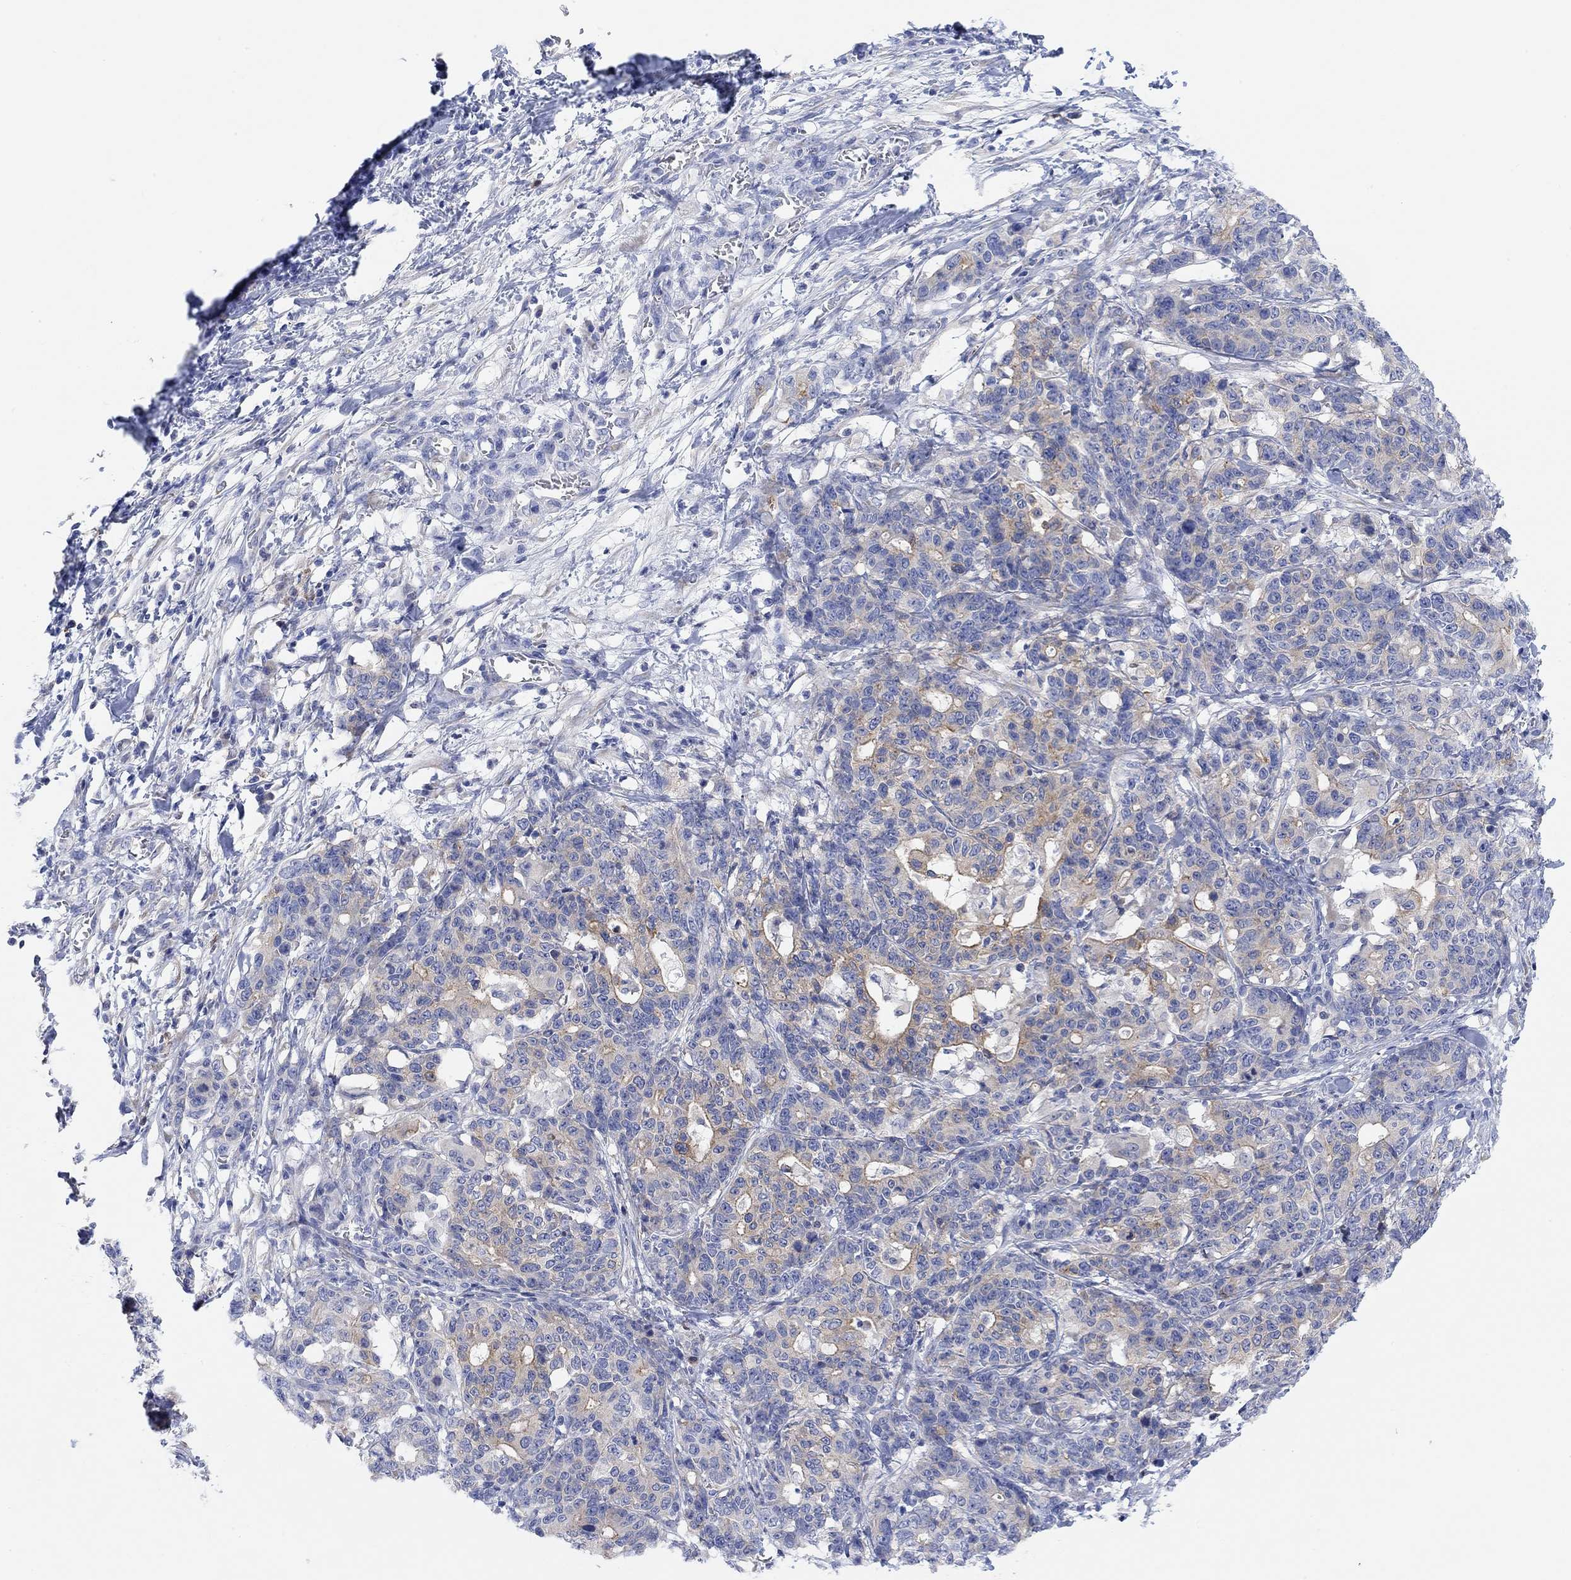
{"staining": {"intensity": "moderate", "quantity": "<25%", "location": "cytoplasmic/membranous"}, "tissue": "stomach cancer", "cell_type": "Tumor cells", "image_type": "cancer", "snomed": [{"axis": "morphology", "description": "Normal tissue, NOS"}, {"axis": "morphology", "description": "Adenocarcinoma, NOS"}, {"axis": "topography", "description": "Stomach"}], "caption": "Brown immunohistochemical staining in stomach adenocarcinoma shows moderate cytoplasmic/membranous positivity in approximately <25% of tumor cells.", "gene": "RGS1", "patient": {"sex": "female", "age": 64}}